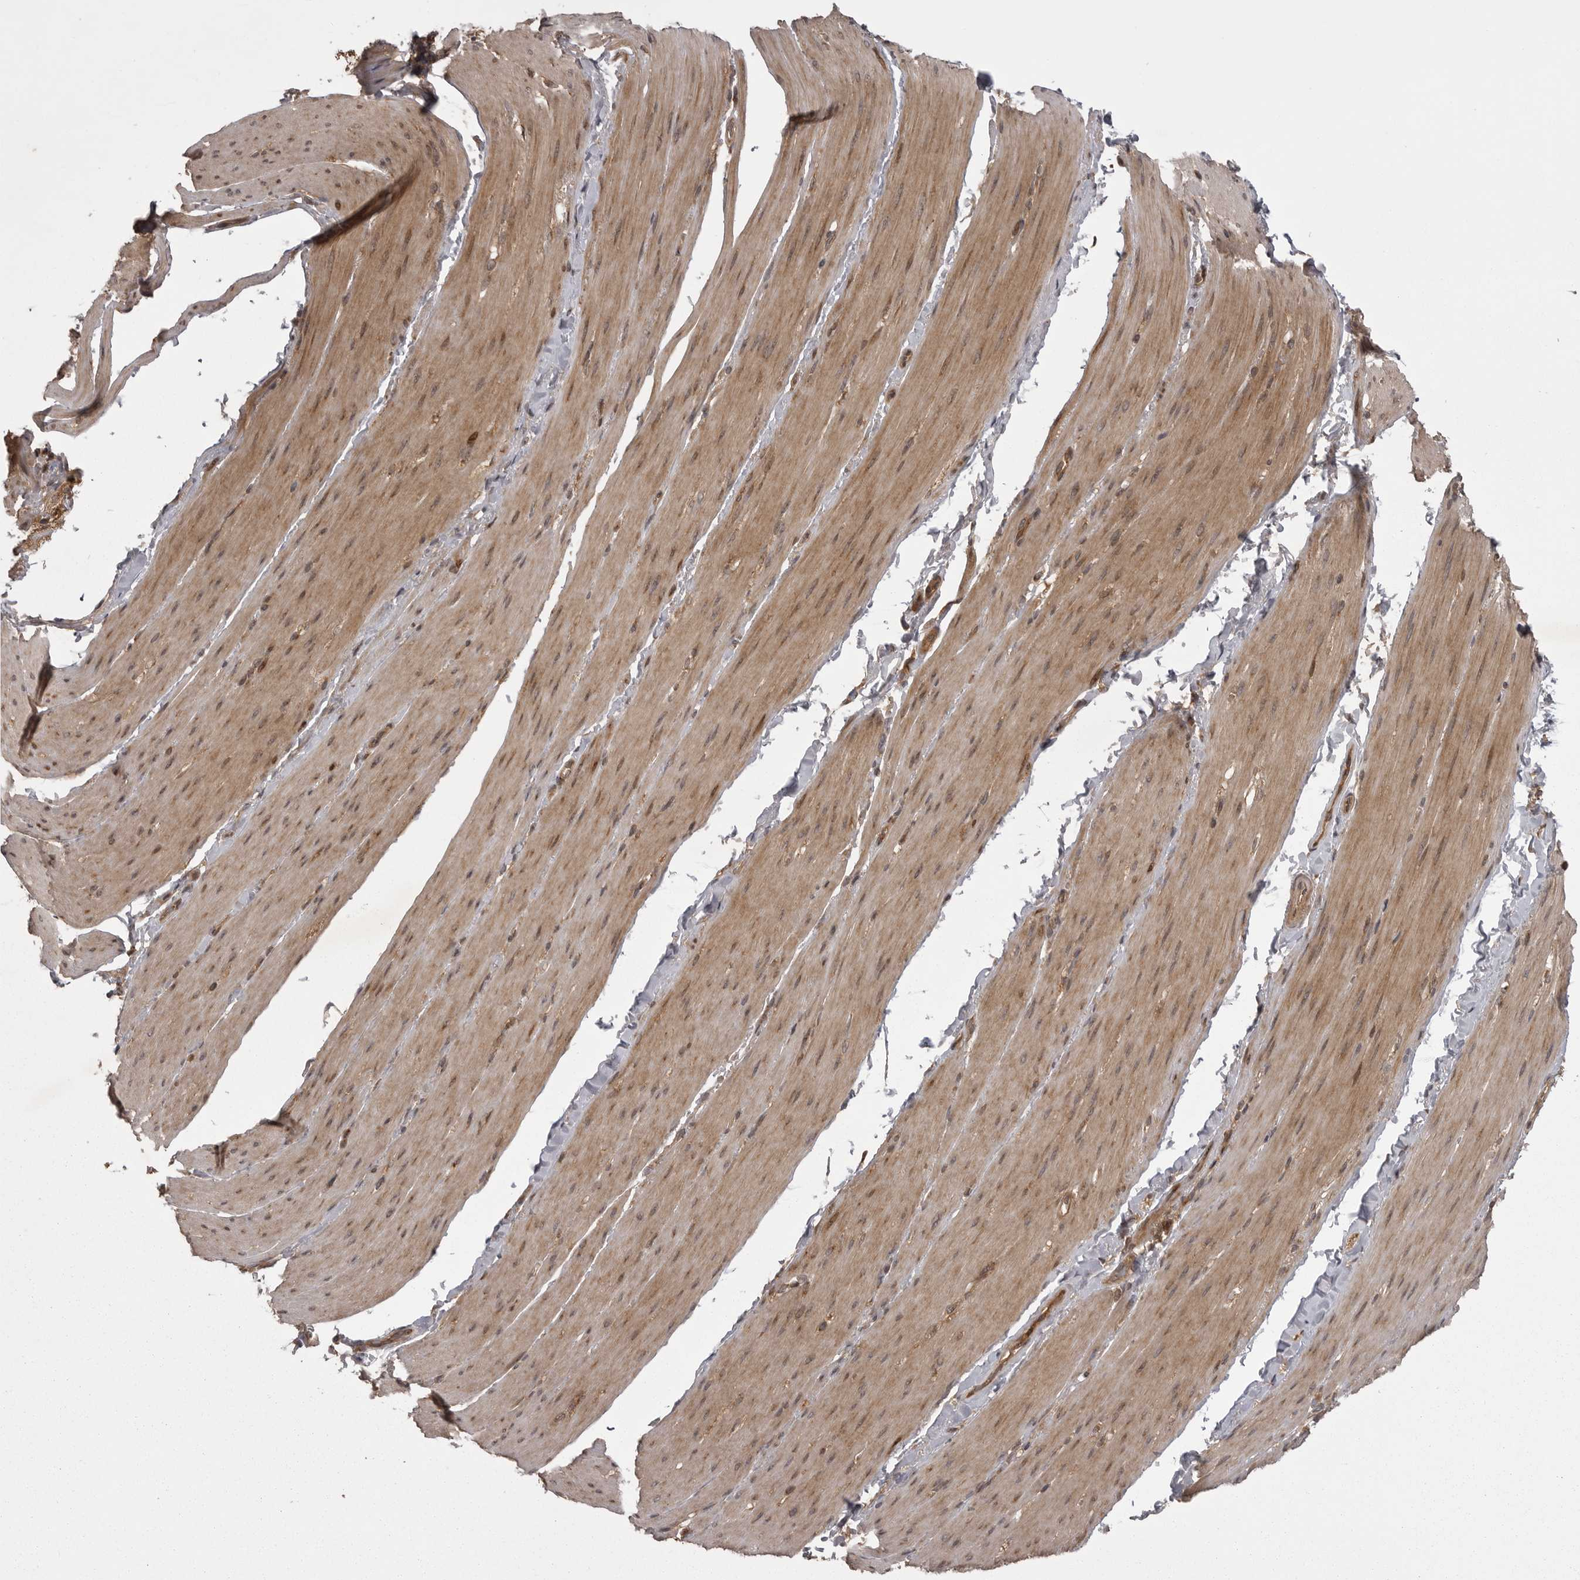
{"staining": {"intensity": "moderate", "quantity": ">75%", "location": "cytoplasmic/membranous"}, "tissue": "smooth muscle", "cell_type": "Smooth muscle cells", "image_type": "normal", "snomed": [{"axis": "morphology", "description": "Normal tissue, NOS"}, {"axis": "topography", "description": "Smooth muscle"}, {"axis": "topography", "description": "Small intestine"}], "caption": "This image shows IHC staining of normal smooth muscle, with medium moderate cytoplasmic/membranous expression in approximately >75% of smooth muscle cells.", "gene": "STK24", "patient": {"sex": "female", "age": 84}}